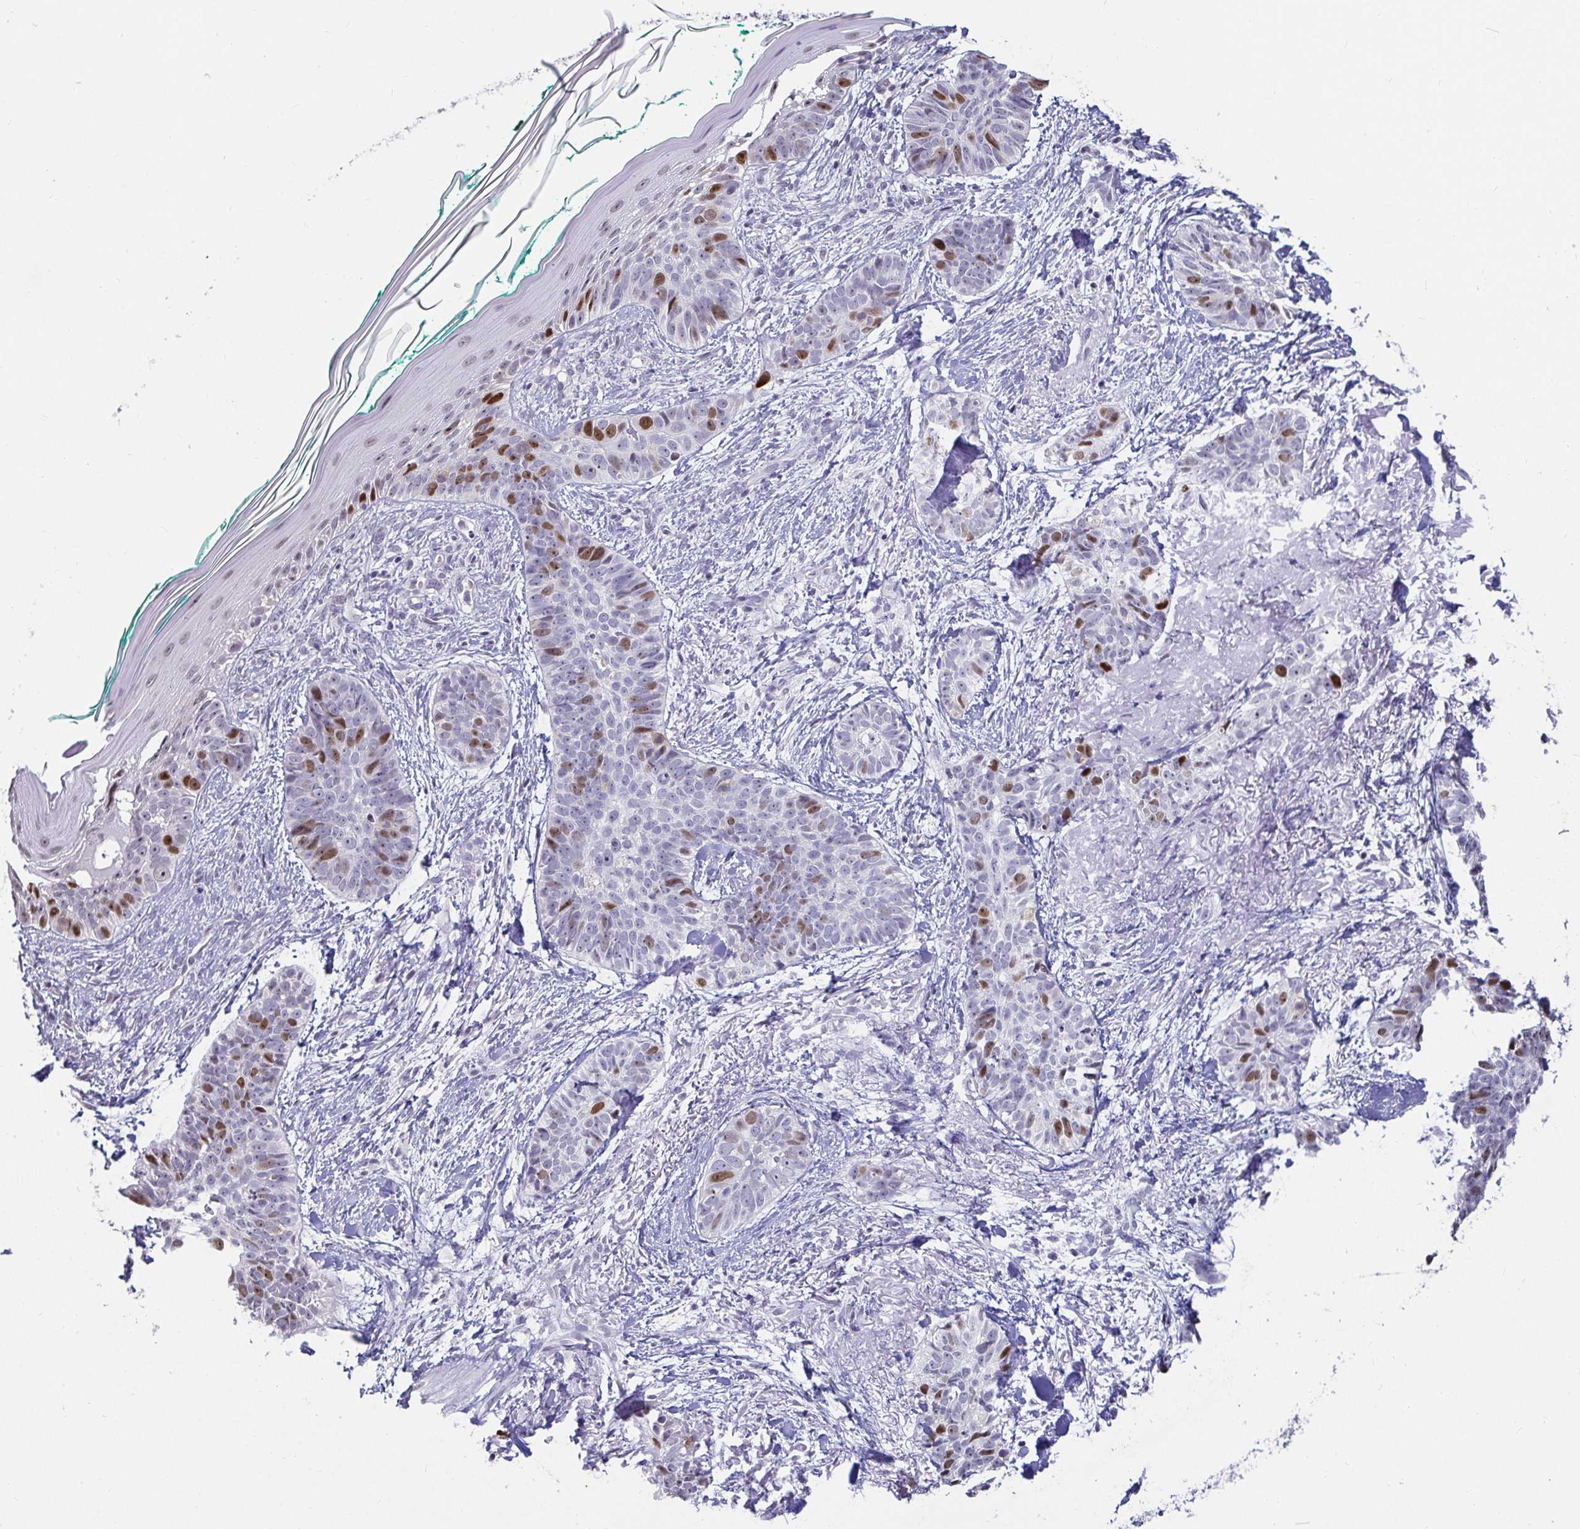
{"staining": {"intensity": "moderate", "quantity": "<25%", "location": "nuclear"}, "tissue": "skin cancer", "cell_type": "Tumor cells", "image_type": "cancer", "snomed": [{"axis": "morphology", "description": "Basal cell carcinoma"}, {"axis": "topography", "description": "Skin"}, {"axis": "topography", "description": "Skin of face"}, {"axis": "topography", "description": "Skin of nose"}], "caption": "This image exhibits IHC staining of human skin basal cell carcinoma, with low moderate nuclear staining in about <25% of tumor cells.", "gene": "ANLN", "patient": {"sex": "female", "age": 86}}